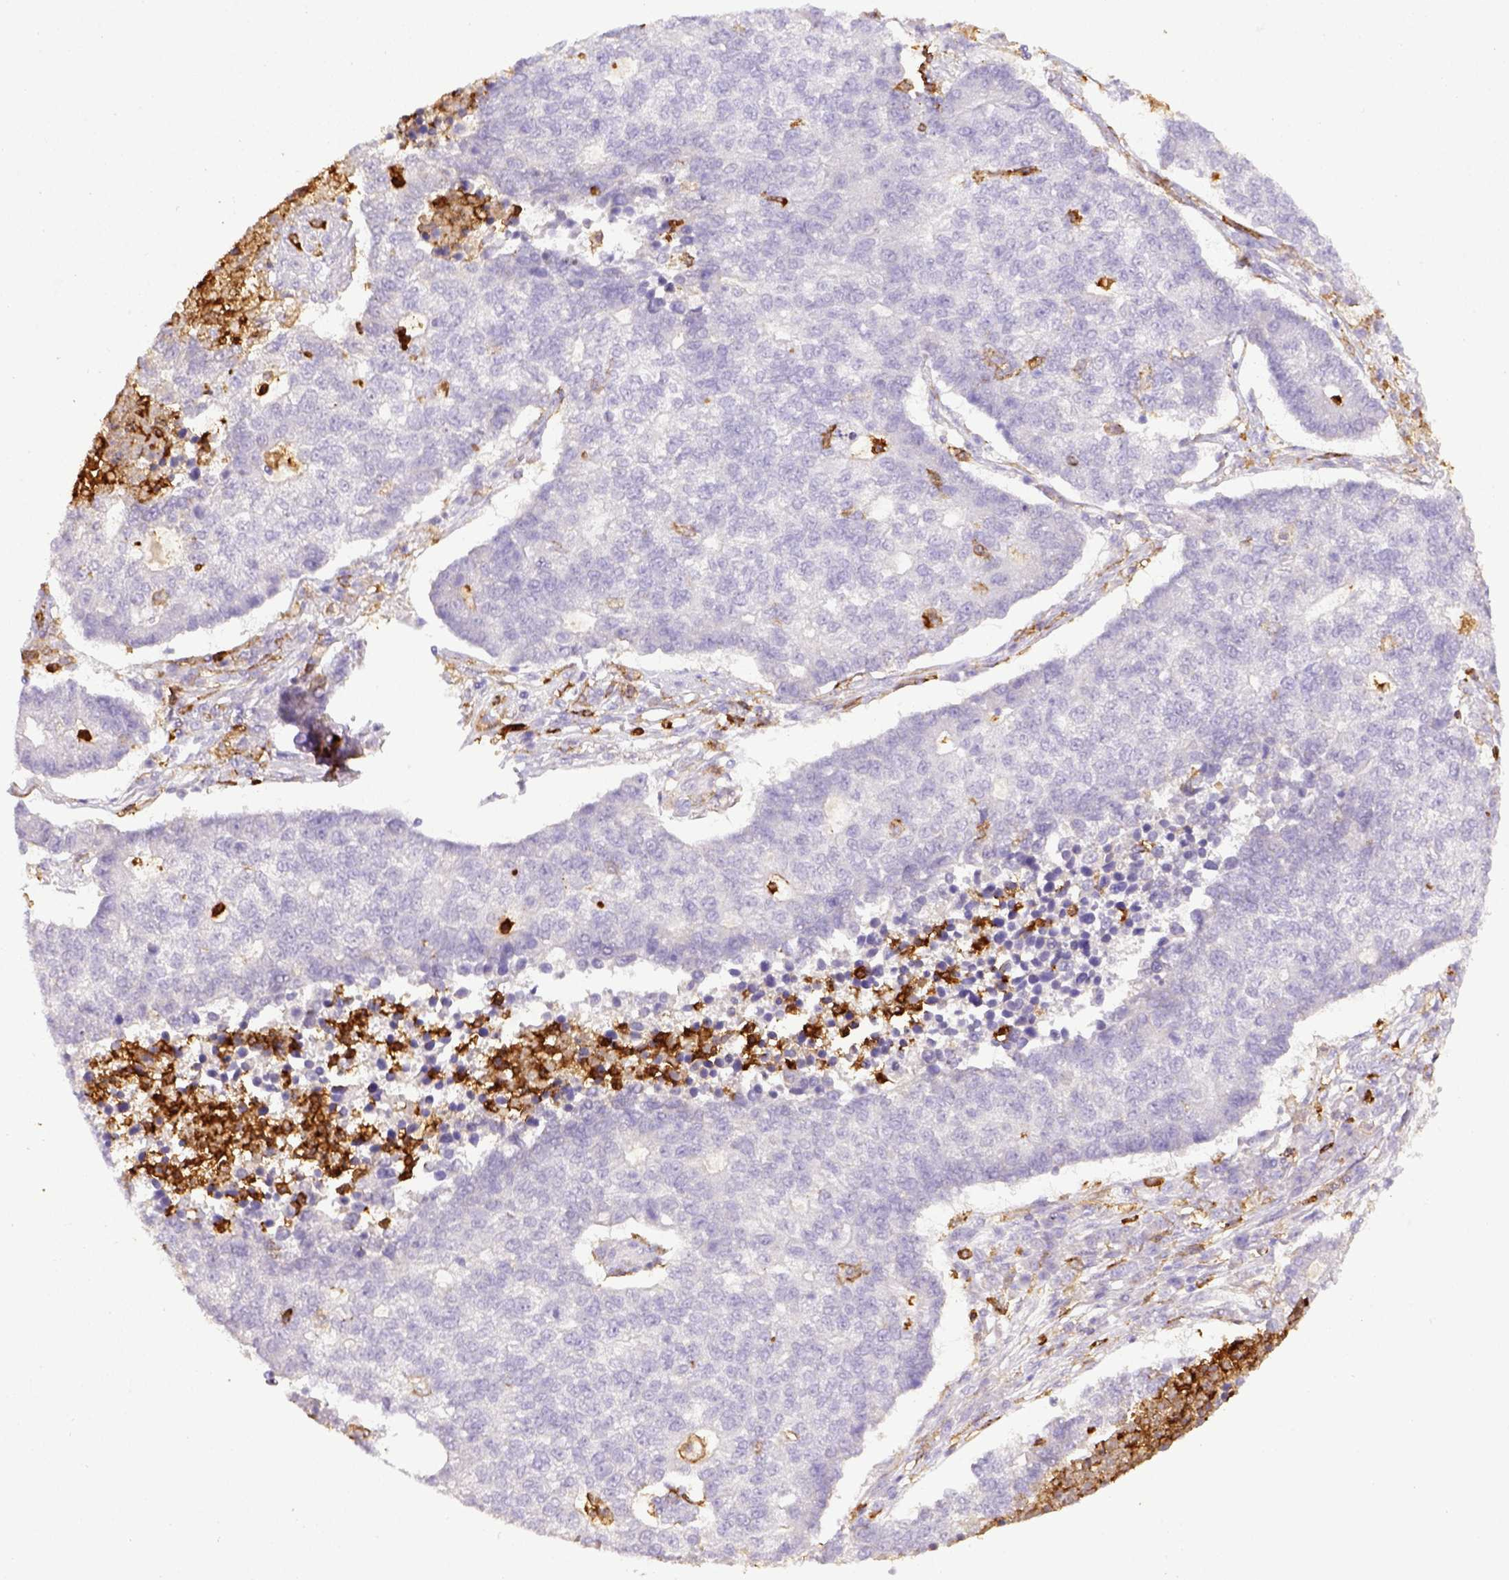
{"staining": {"intensity": "negative", "quantity": "none", "location": "none"}, "tissue": "lung cancer", "cell_type": "Tumor cells", "image_type": "cancer", "snomed": [{"axis": "morphology", "description": "Adenocarcinoma, NOS"}, {"axis": "topography", "description": "Lung"}], "caption": "Human lung cancer stained for a protein using immunohistochemistry (IHC) demonstrates no positivity in tumor cells.", "gene": "ITGAM", "patient": {"sex": "male", "age": 57}}